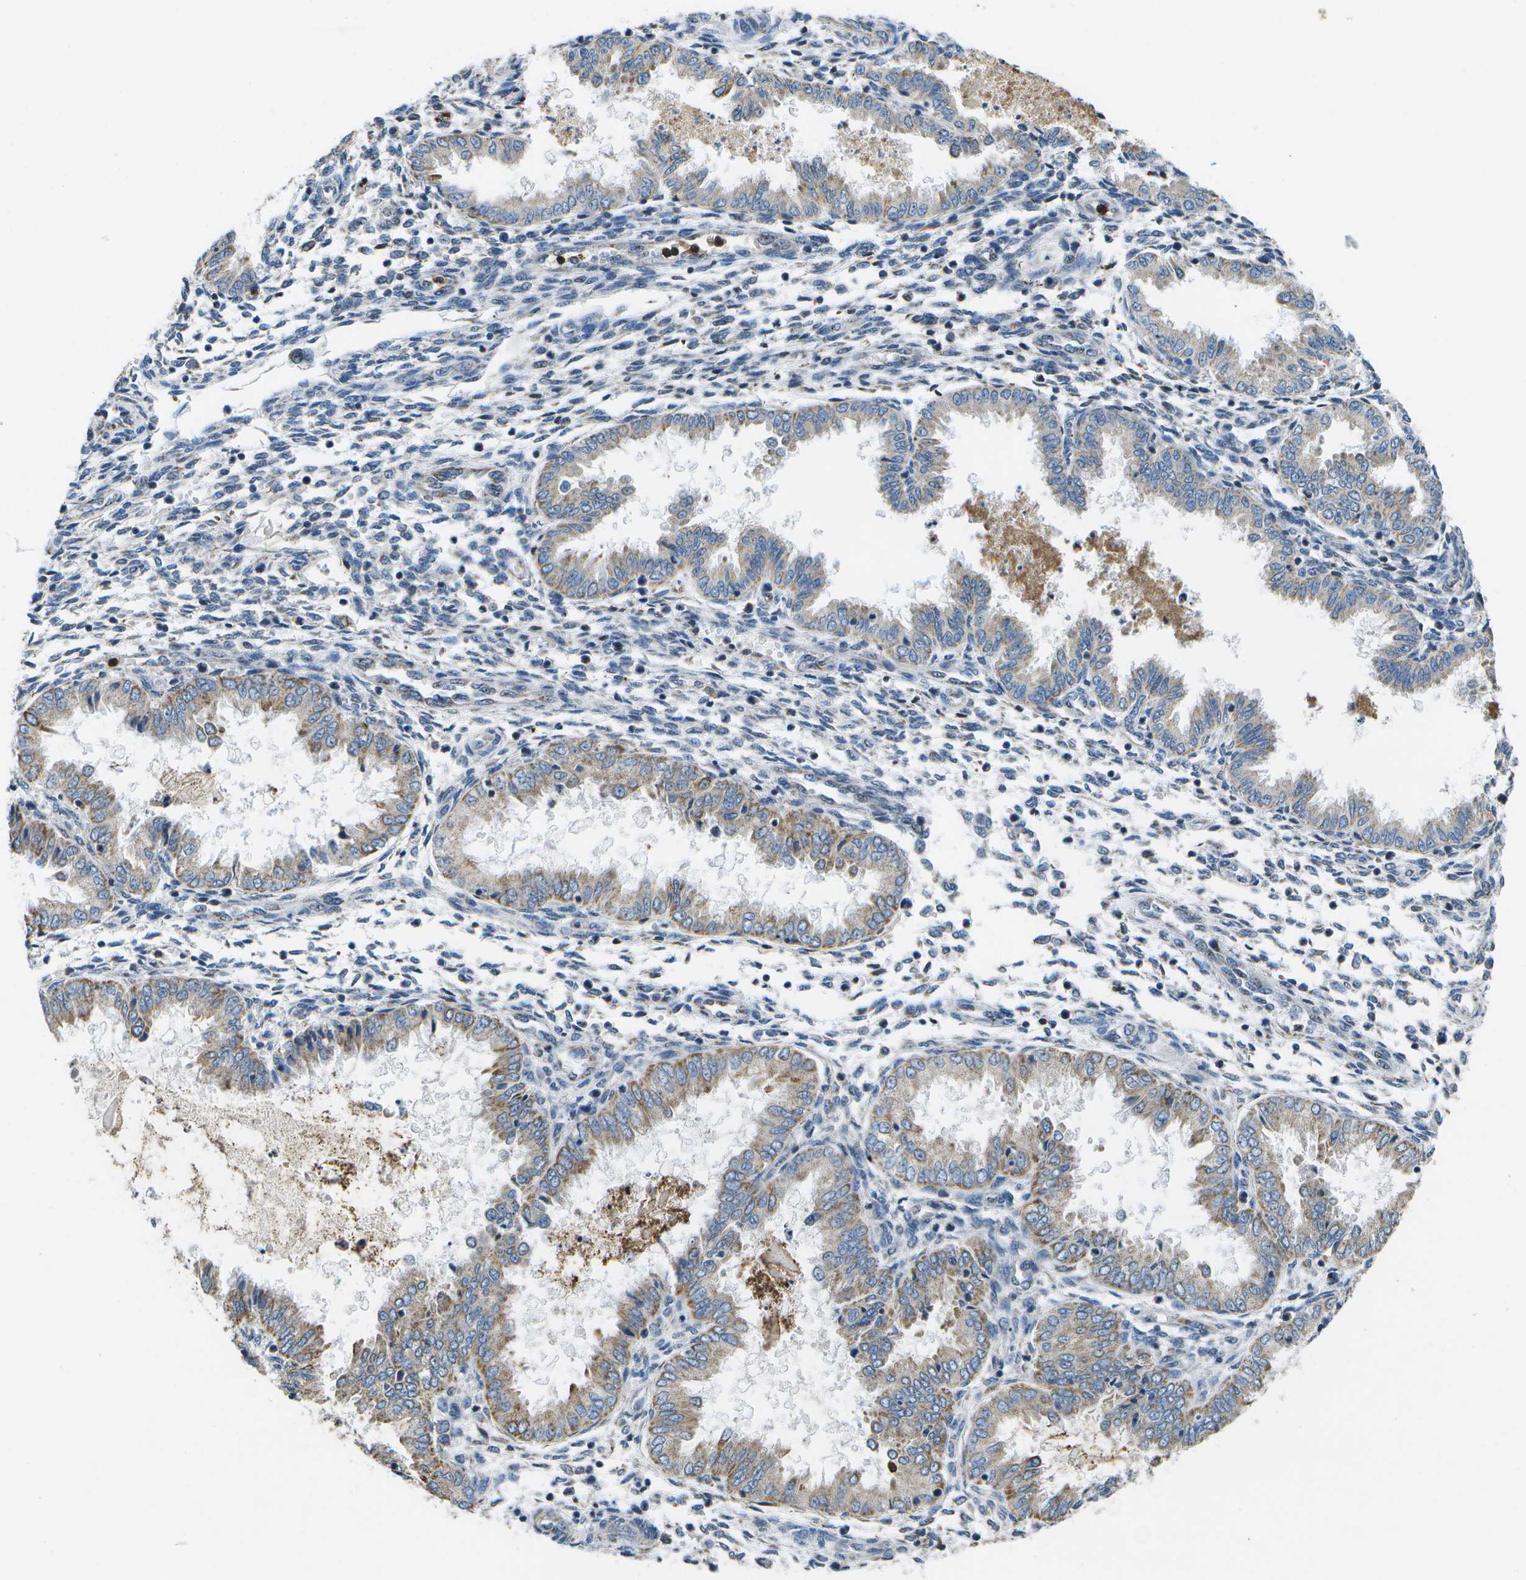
{"staining": {"intensity": "negative", "quantity": "none", "location": "none"}, "tissue": "endometrium", "cell_type": "Cells in endometrial stroma", "image_type": "normal", "snomed": [{"axis": "morphology", "description": "Normal tissue, NOS"}, {"axis": "topography", "description": "Endometrium"}], "caption": "A micrograph of endometrium stained for a protein displays no brown staining in cells in endometrial stroma. (Brightfield microscopy of DAB immunohistochemistry at high magnification).", "gene": "GALNT15", "patient": {"sex": "female", "age": 33}}